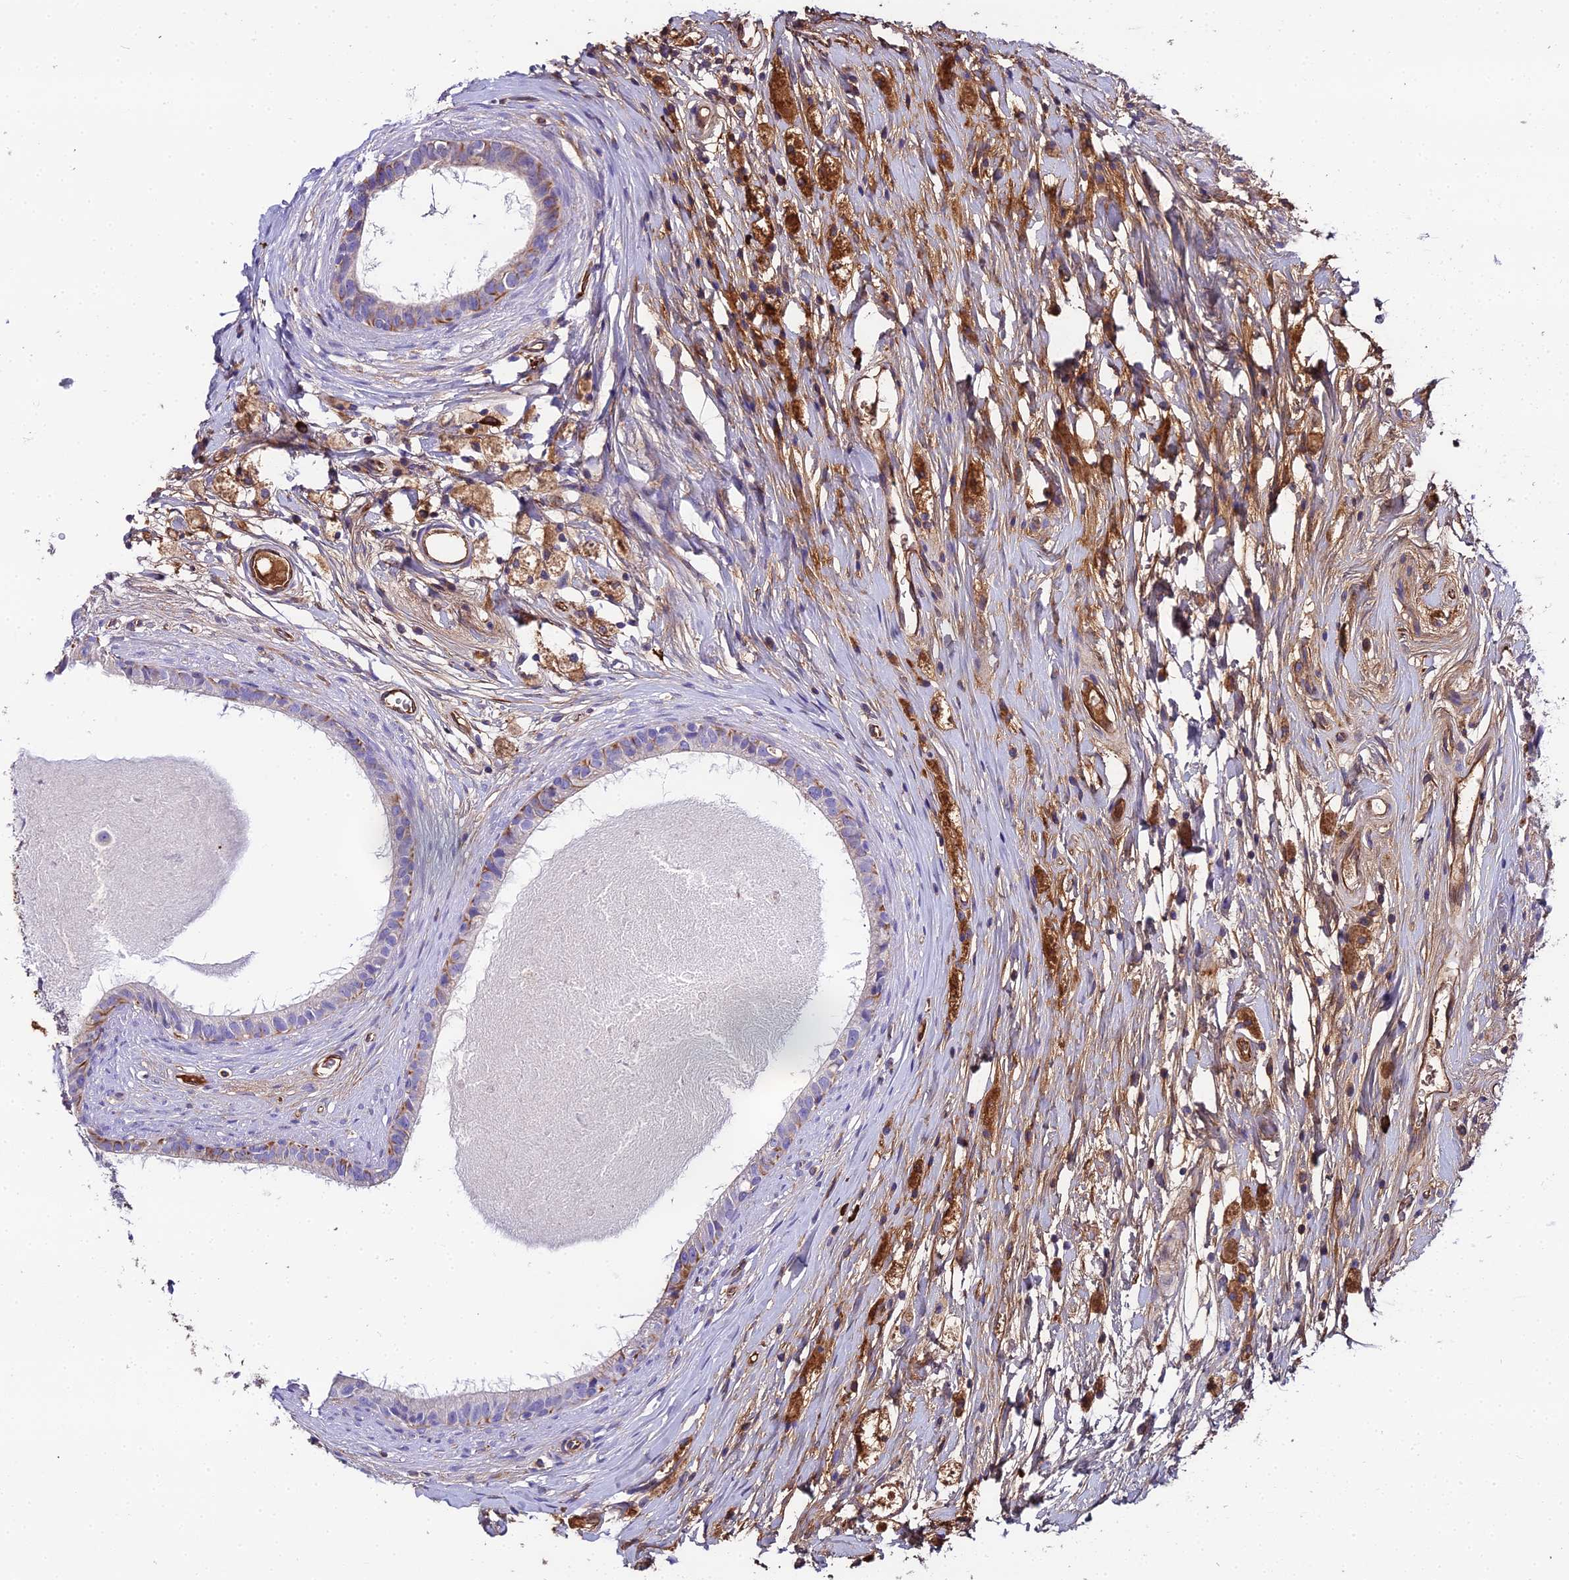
{"staining": {"intensity": "moderate", "quantity": "<25%", "location": "cytoplasmic/membranous"}, "tissue": "epididymis", "cell_type": "Glandular cells", "image_type": "normal", "snomed": [{"axis": "morphology", "description": "Normal tissue, NOS"}, {"axis": "topography", "description": "Epididymis"}], "caption": "The photomicrograph shows immunohistochemical staining of normal epididymis. There is moderate cytoplasmic/membranous staining is present in approximately <25% of glandular cells.", "gene": "BEX4", "patient": {"sex": "male", "age": 80}}